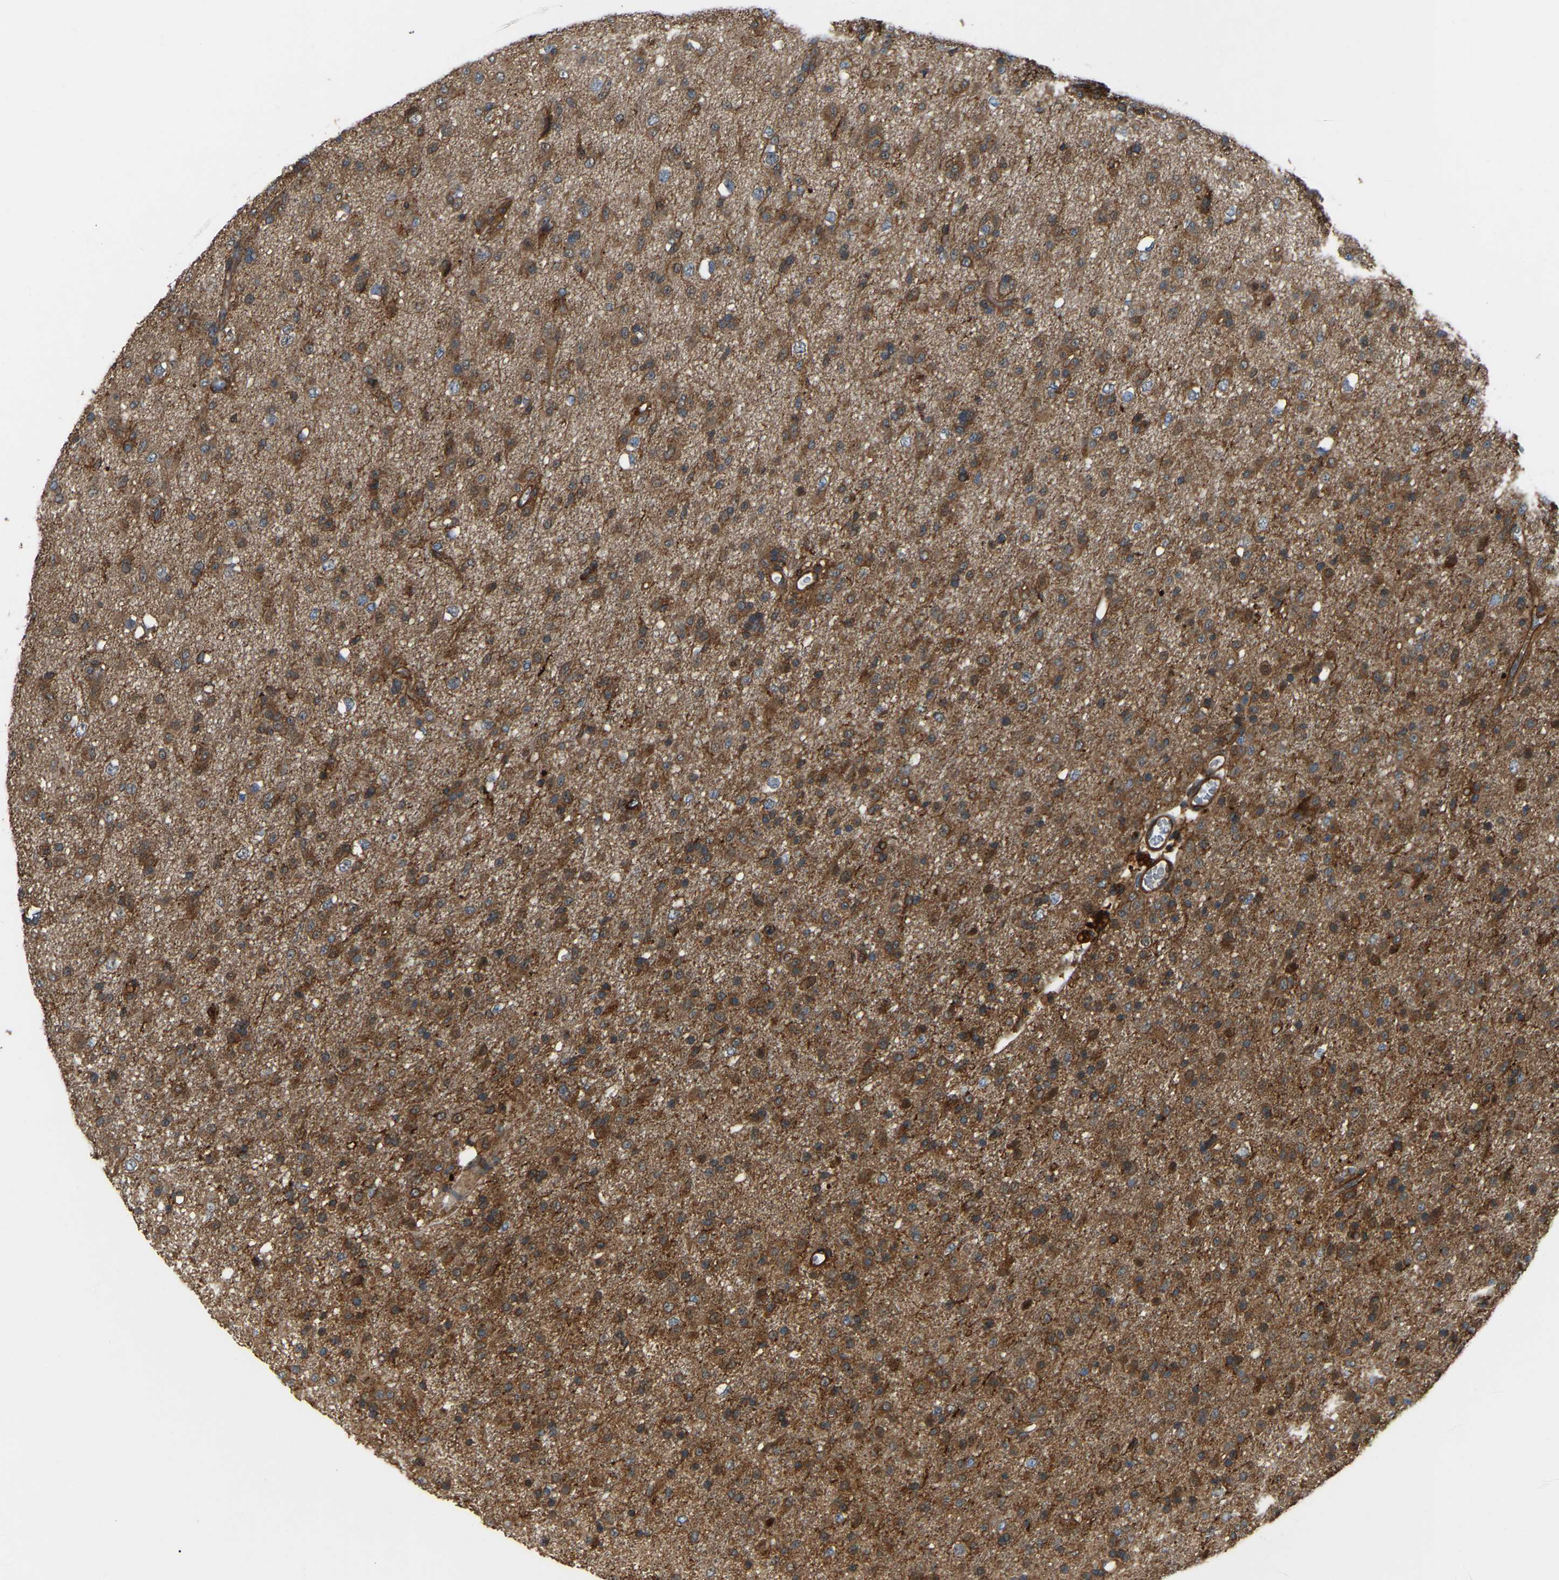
{"staining": {"intensity": "moderate", "quantity": ">75%", "location": "cytoplasmic/membranous"}, "tissue": "glioma", "cell_type": "Tumor cells", "image_type": "cancer", "snomed": [{"axis": "morphology", "description": "Glioma, malignant, Low grade"}, {"axis": "topography", "description": "Brain"}], "caption": "Immunohistochemical staining of human malignant low-grade glioma exhibits moderate cytoplasmic/membranous protein expression in approximately >75% of tumor cells.", "gene": "SAMD9L", "patient": {"sex": "male", "age": 65}}